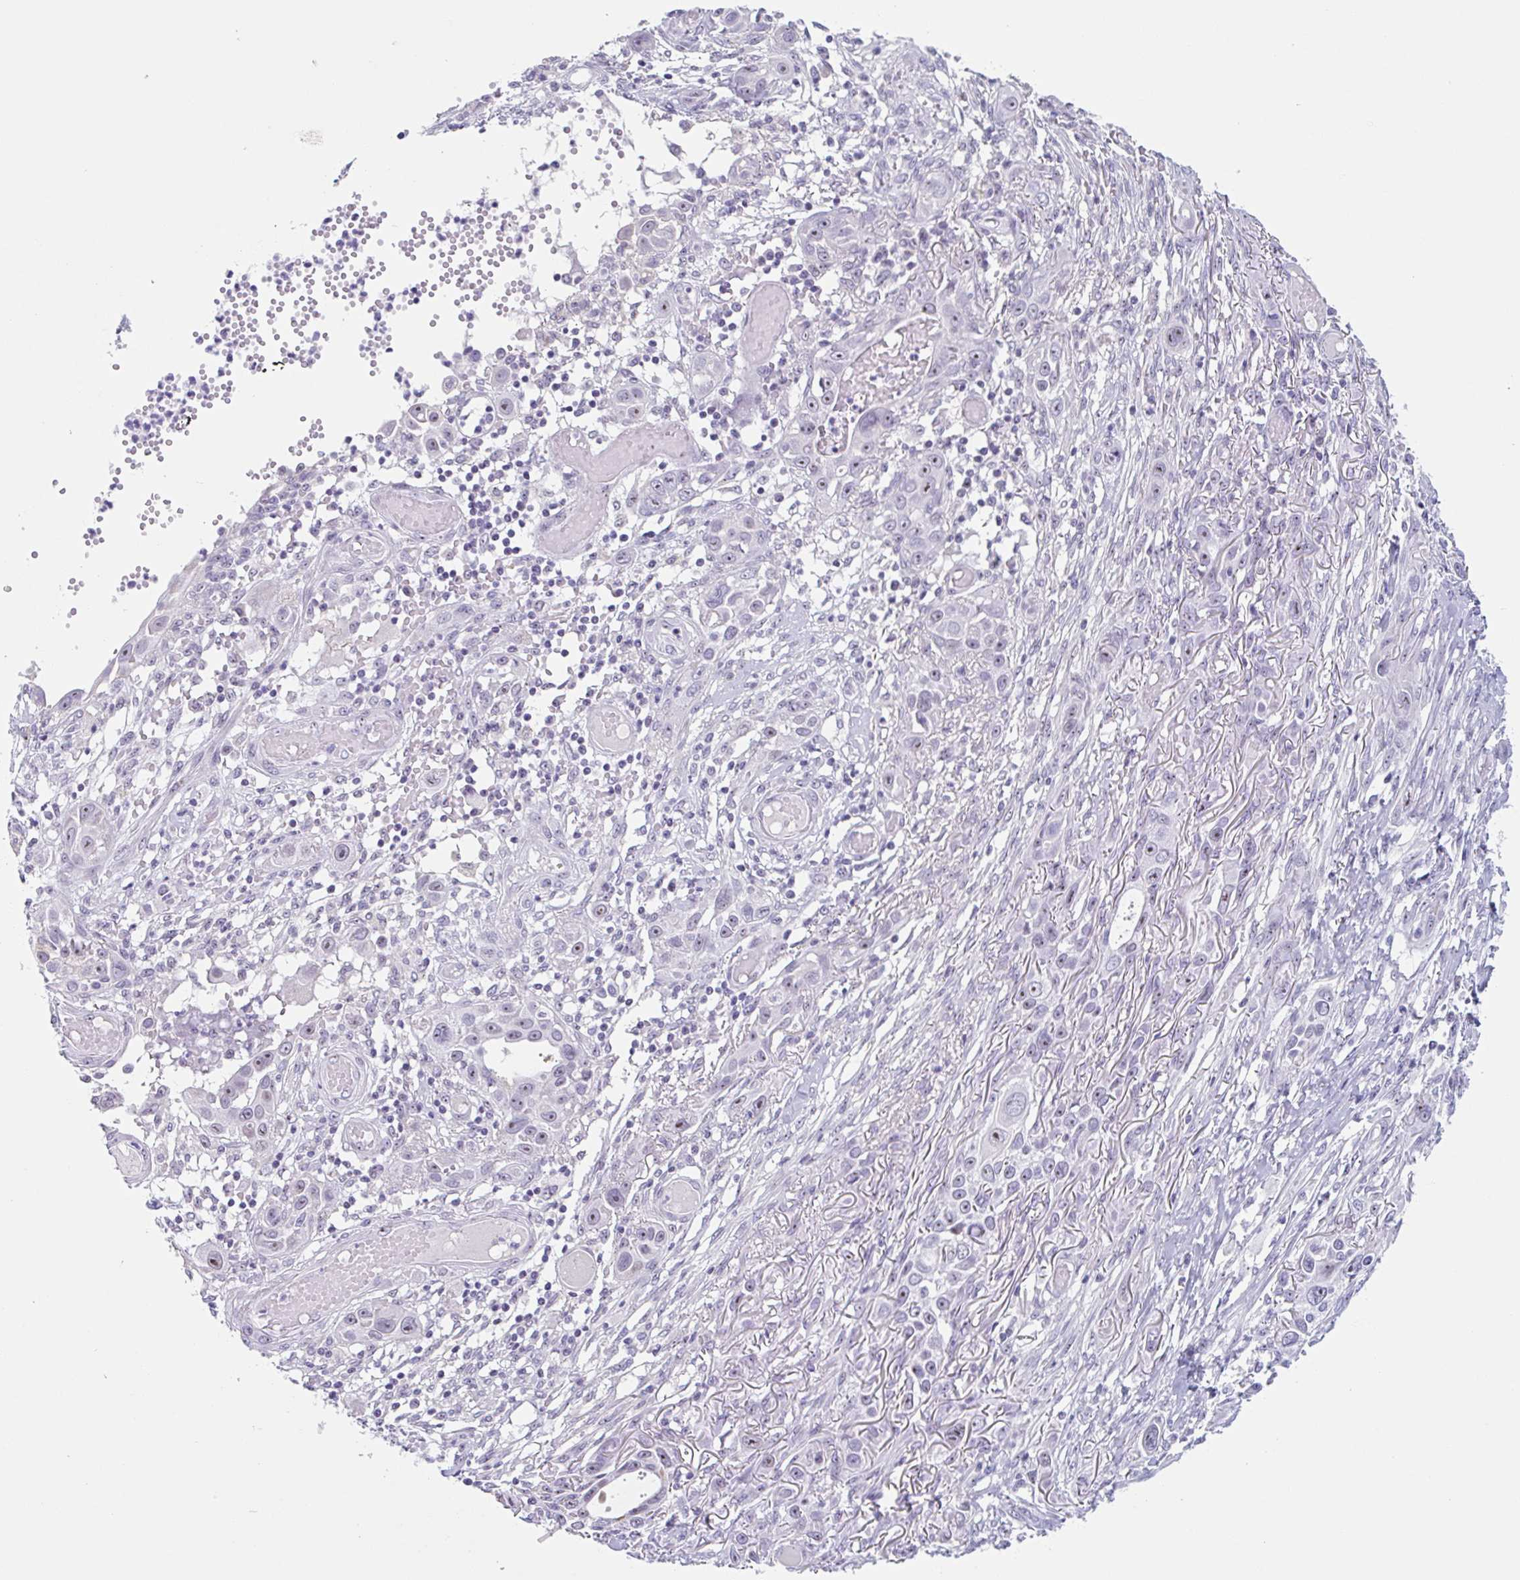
{"staining": {"intensity": "moderate", "quantity": "25%-75%", "location": "nuclear"}, "tissue": "skin cancer", "cell_type": "Tumor cells", "image_type": "cancer", "snomed": [{"axis": "morphology", "description": "Squamous cell carcinoma, NOS"}, {"axis": "topography", "description": "Skin"}], "caption": "Protein staining of skin cancer (squamous cell carcinoma) tissue reveals moderate nuclear staining in approximately 25%-75% of tumor cells. (DAB IHC with brightfield microscopy, high magnification).", "gene": "LENG9", "patient": {"sex": "female", "age": 69}}